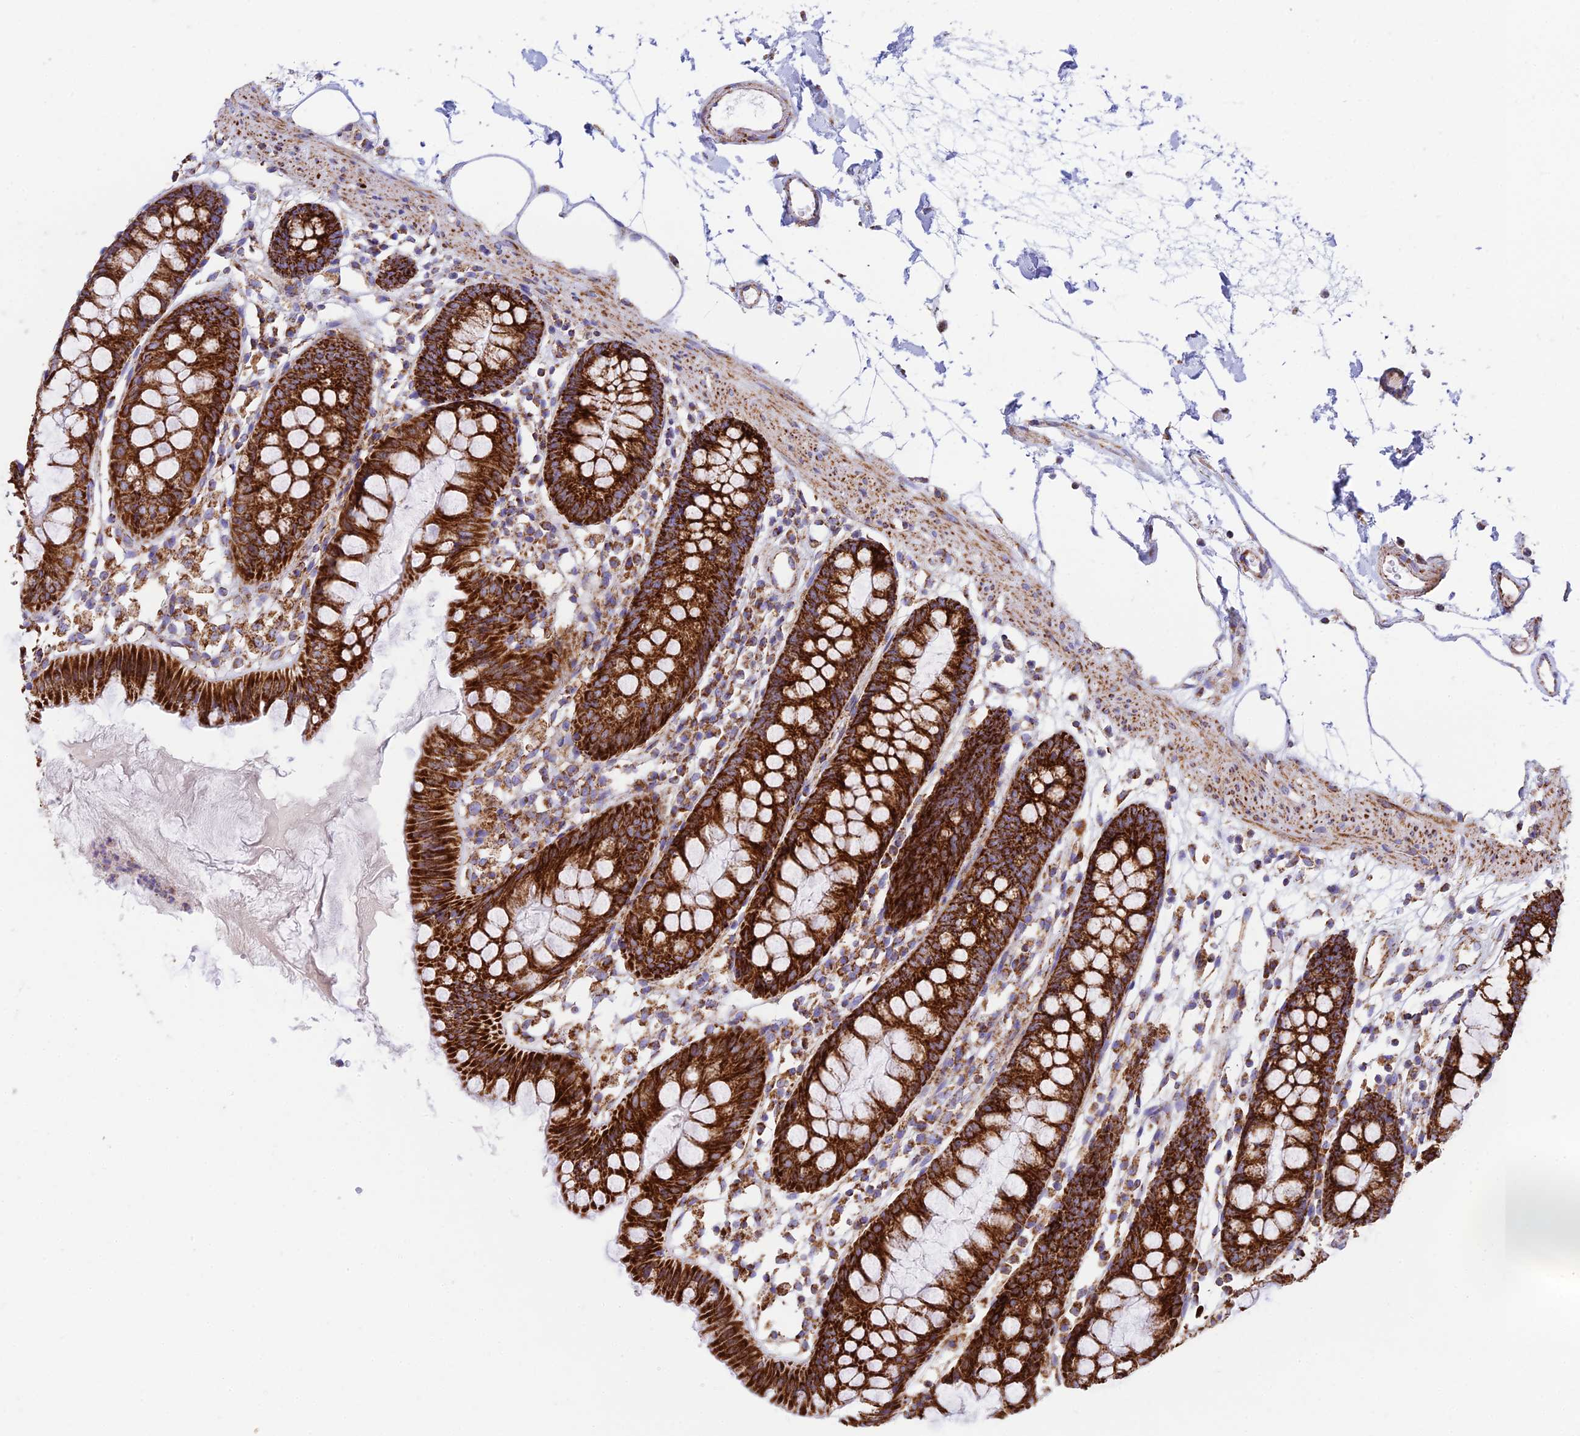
{"staining": {"intensity": "strong", "quantity": ">75%", "location": "cytoplasmic/membranous"}, "tissue": "colon", "cell_type": "Endothelial cells", "image_type": "normal", "snomed": [{"axis": "morphology", "description": "Normal tissue, NOS"}, {"axis": "topography", "description": "Colon"}], "caption": "This is a micrograph of IHC staining of benign colon, which shows strong positivity in the cytoplasmic/membranous of endothelial cells.", "gene": "CHCHD3", "patient": {"sex": "female", "age": 84}}